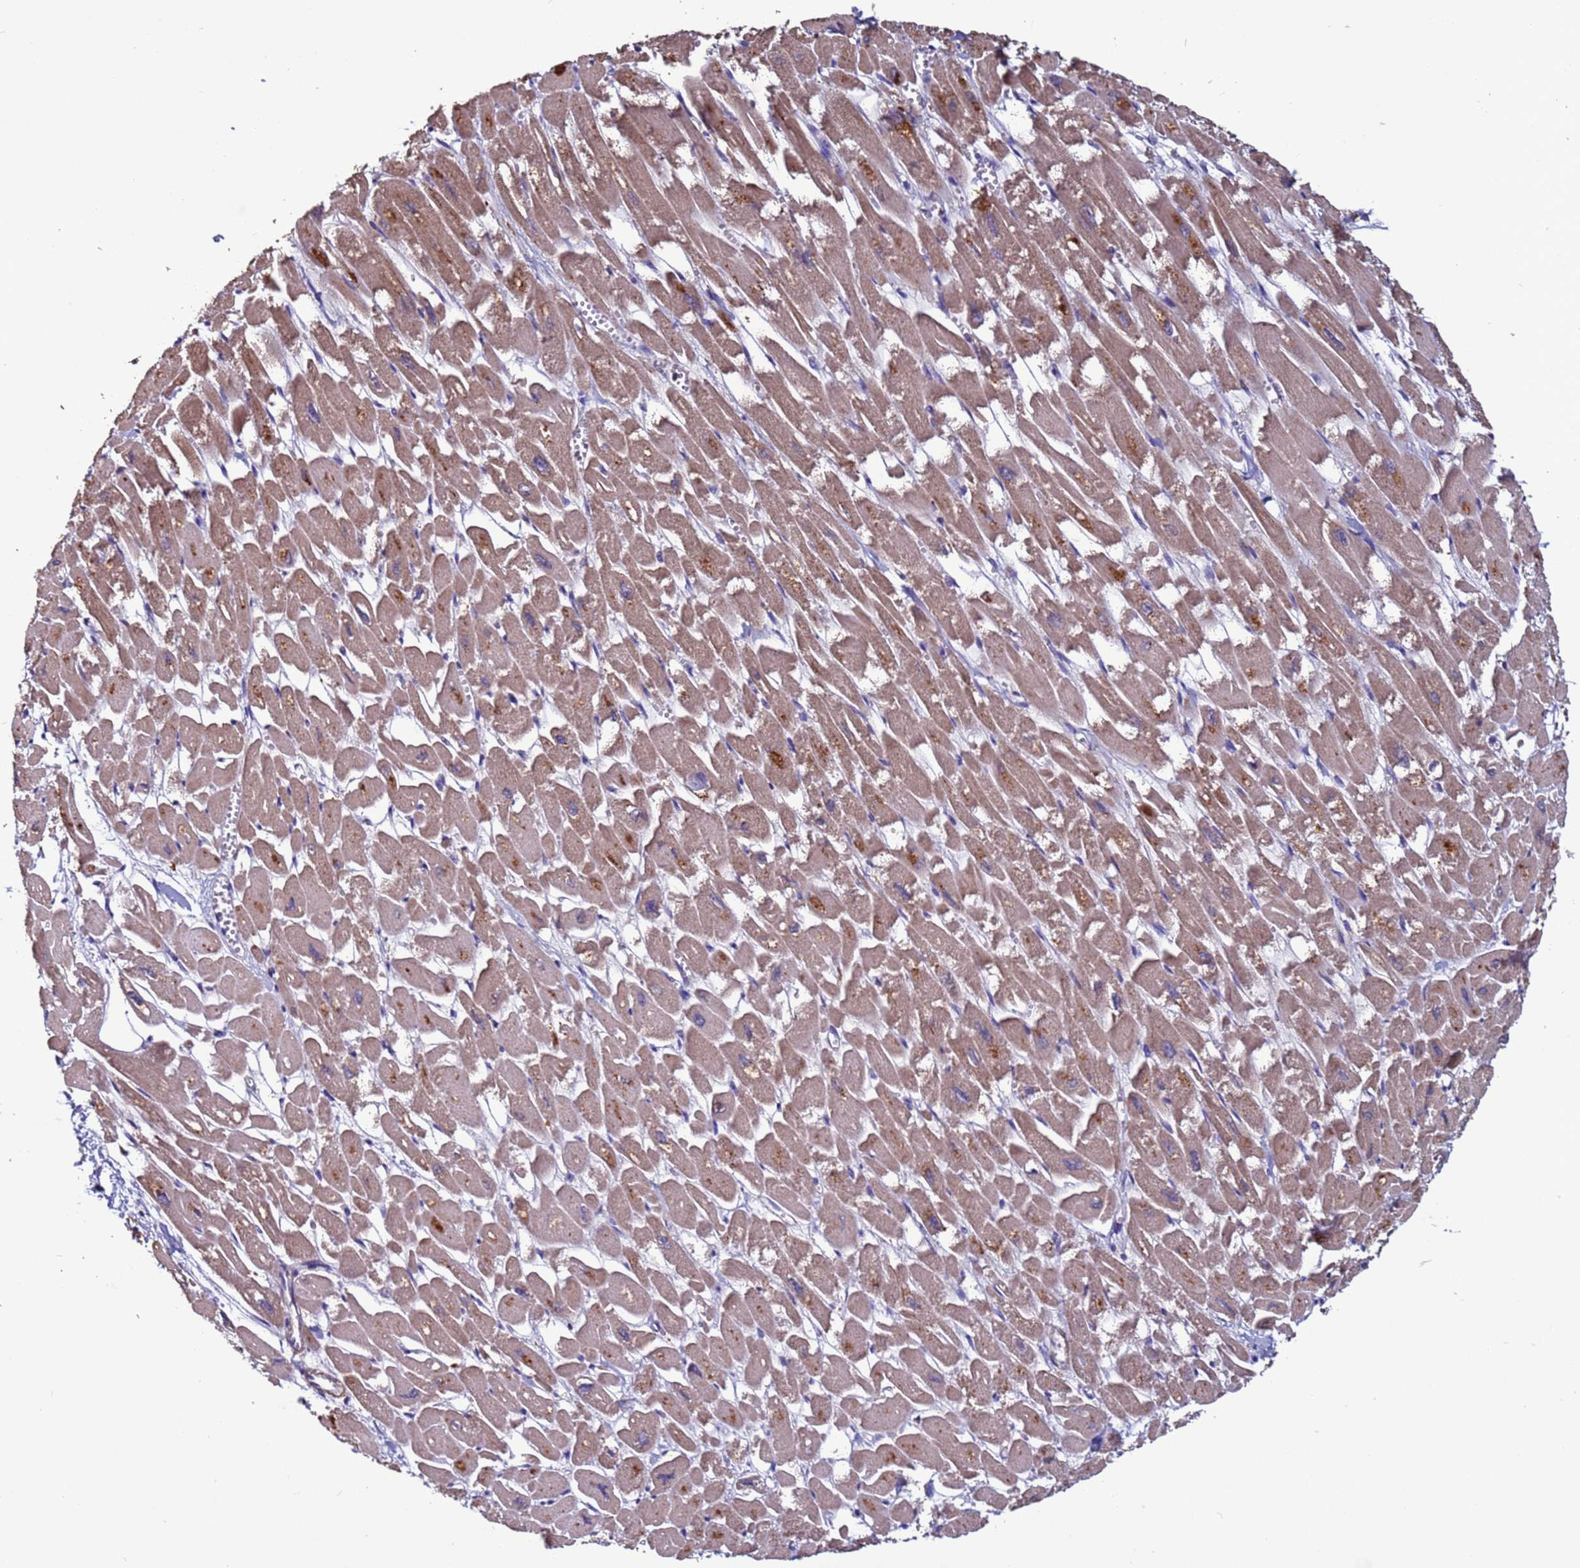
{"staining": {"intensity": "moderate", "quantity": "25%-75%", "location": "cytoplasmic/membranous"}, "tissue": "heart muscle", "cell_type": "Cardiomyocytes", "image_type": "normal", "snomed": [{"axis": "morphology", "description": "Normal tissue, NOS"}, {"axis": "topography", "description": "Heart"}], "caption": "About 25%-75% of cardiomyocytes in benign human heart muscle display moderate cytoplasmic/membranous protein staining as visualized by brown immunohistochemical staining.", "gene": "CEP55", "patient": {"sex": "male", "age": 54}}